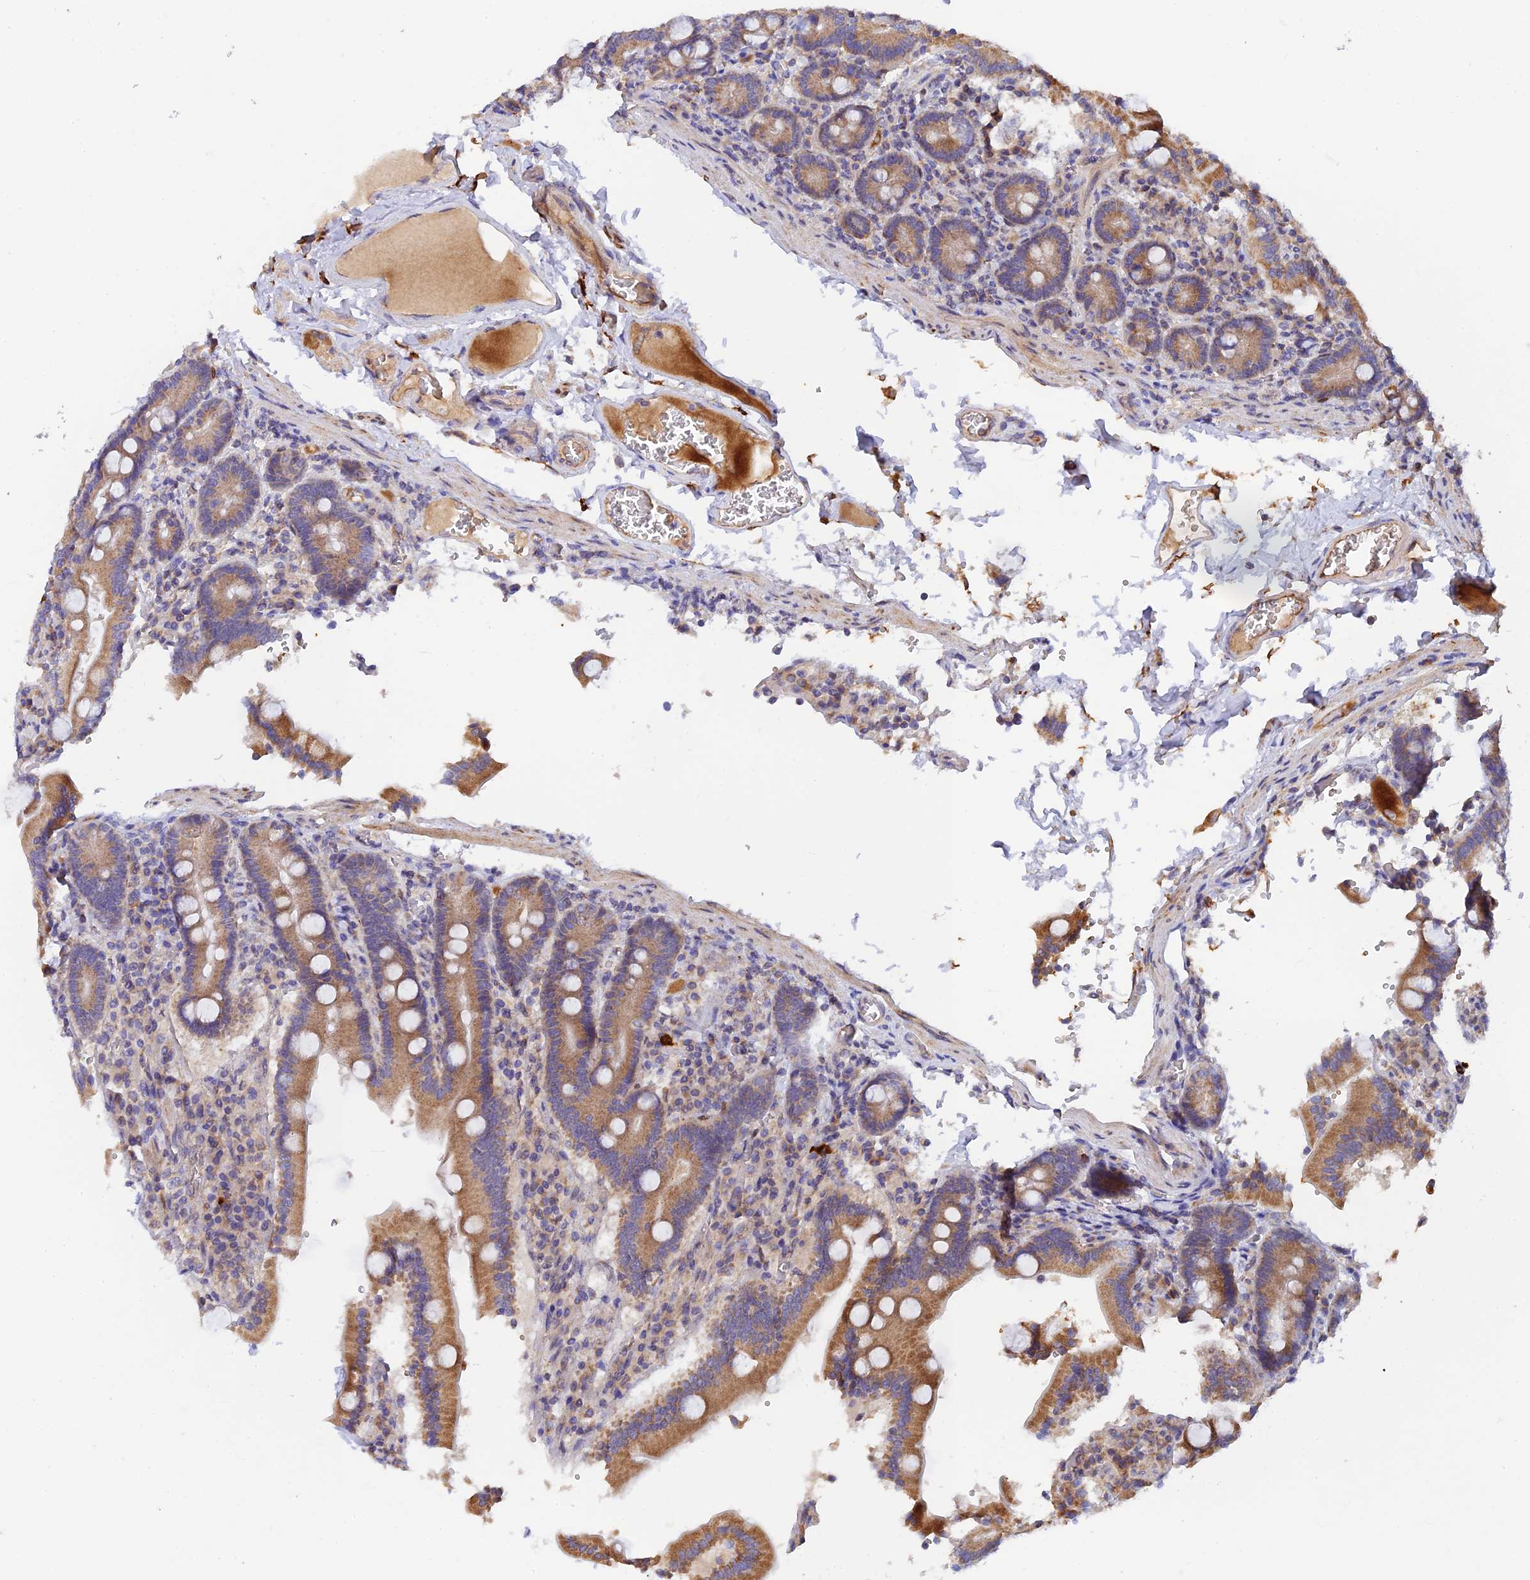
{"staining": {"intensity": "moderate", "quantity": ">75%", "location": "cytoplasmic/membranous"}, "tissue": "duodenum", "cell_type": "Glandular cells", "image_type": "normal", "snomed": [{"axis": "morphology", "description": "Normal tissue, NOS"}, {"axis": "topography", "description": "Duodenum"}], "caption": "Immunohistochemical staining of normal human duodenum demonstrates medium levels of moderate cytoplasmic/membranous staining in approximately >75% of glandular cells.", "gene": "RANBP6", "patient": {"sex": "female", "age": 62}}